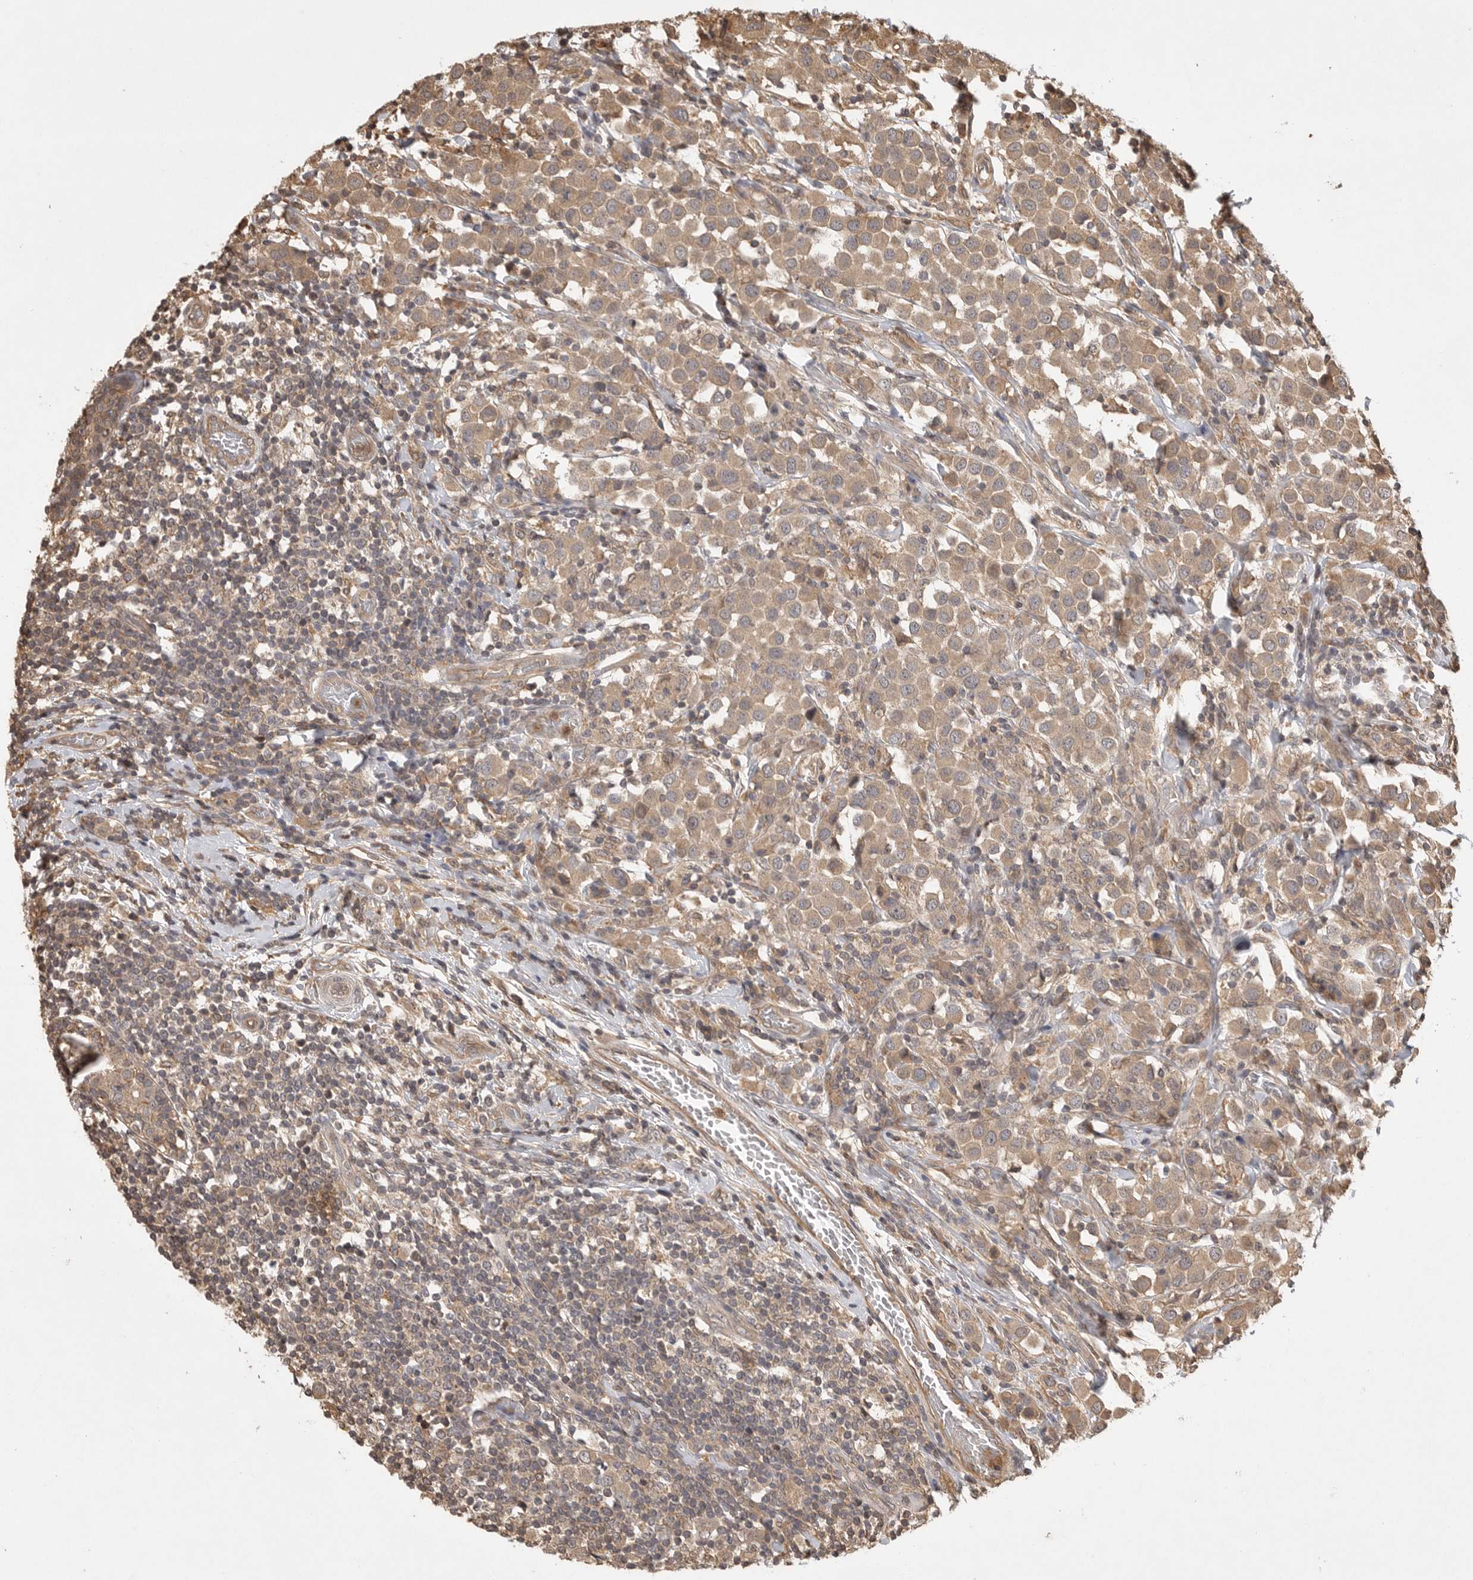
{"staining": {"intensity": "weak", "quantity": ">75%", "location": "cytoplasmic/membranous"}, "tissue": "breast cancer", "cell_type": "Tumor cells", "image_type": "cancer", "snomed": [{"axis": "morphology", "description": "Duct carcinoma"}, {"axis": "topography", "description": "Breast"}], "caption": "Human breast cancer (infiltrating ductal carcinoma) stained for a protein (brown) displays weak cytoplasmic/membranous positive positivity in about >75% of tumor cells.", "gene": "PRMT3", "patient": {"sex": "female", "age": 61}}